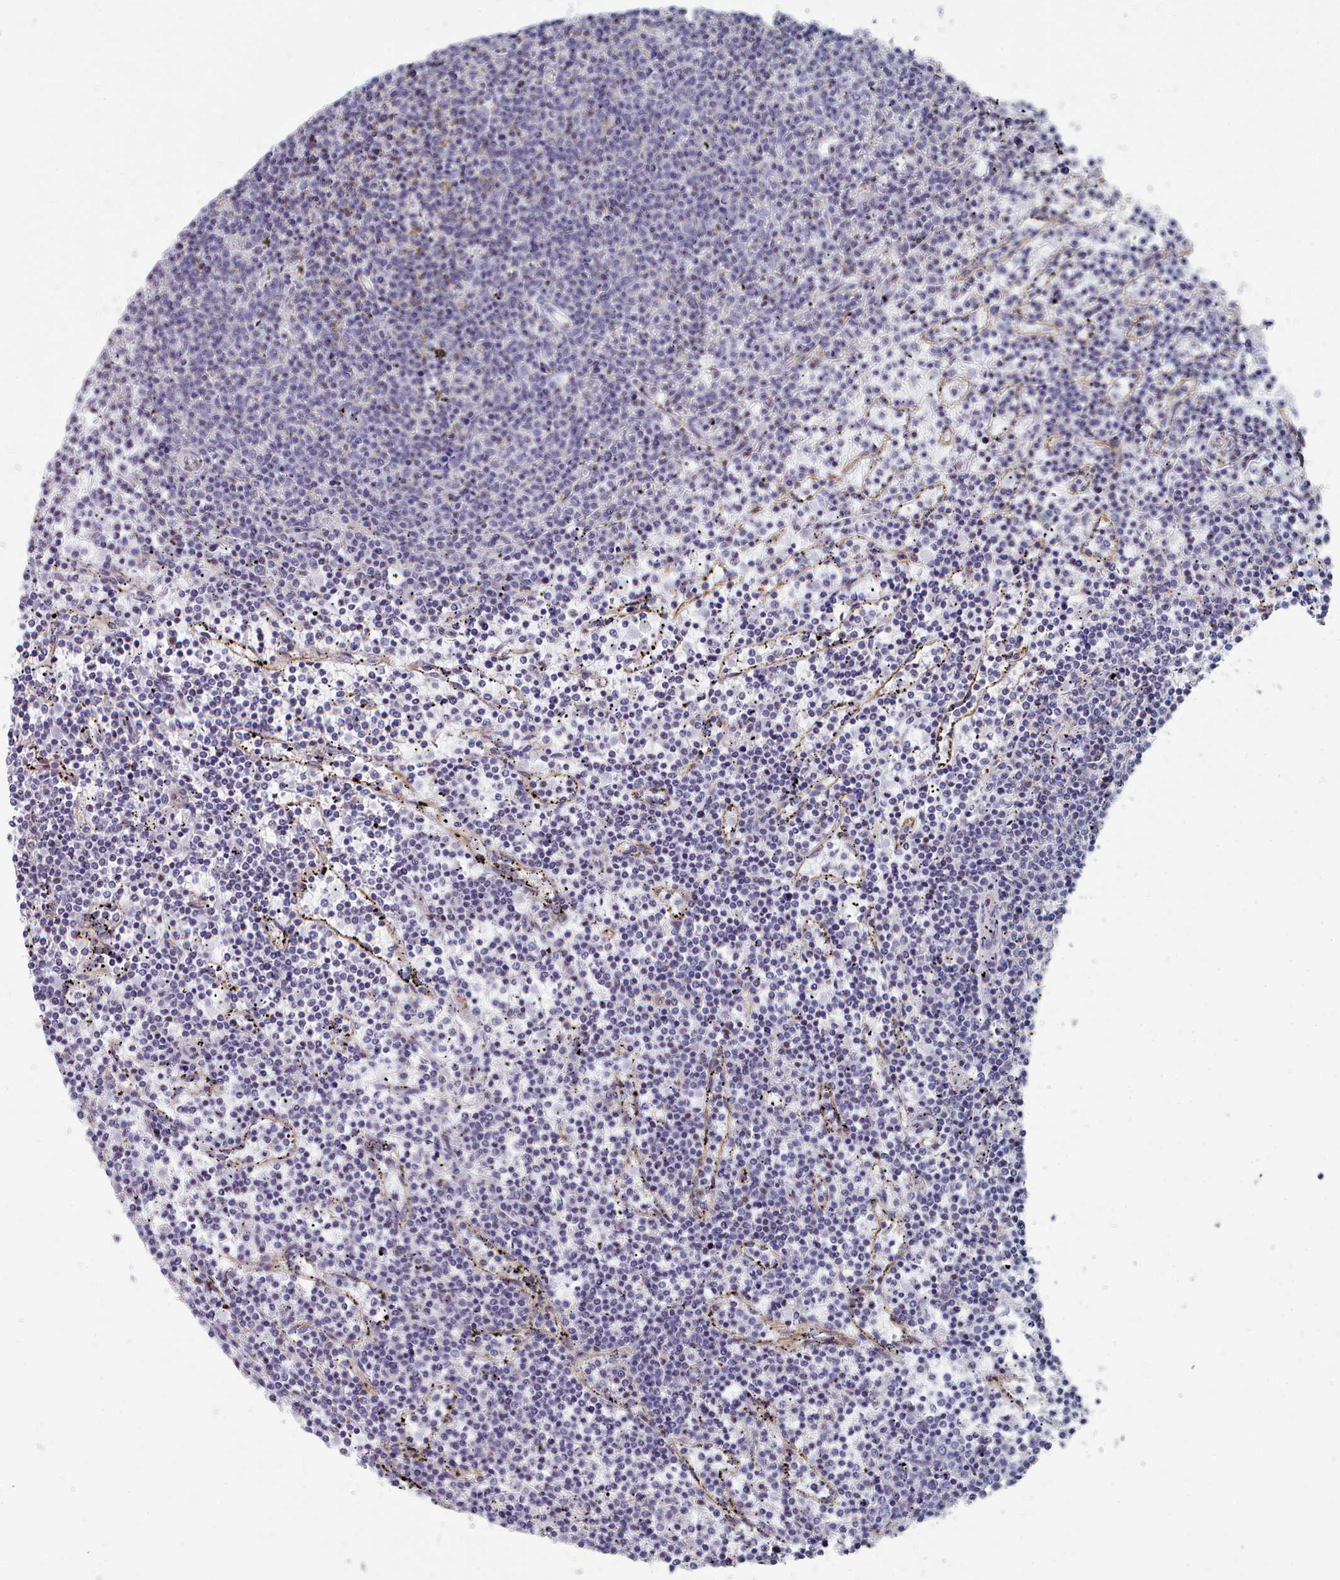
{"staining": {"intensity": "negative", "quantity": "none", "location": "none"}, "tissue": "lymphoma", "cell_type": "Tumor cells", "image_type": "cancer", "snomed": [{"axis": "morphology", "description": "Malignant lymphoma, non-Hodgkin's type, Low grade"}, {"axis": "topography", "description": "Spleen"}], "caption": "A micrograph of human lymphoma is negative for staining in tumor cells.", "gene": "PDE4C", "patient": {"sex": "female", "age": 50}}